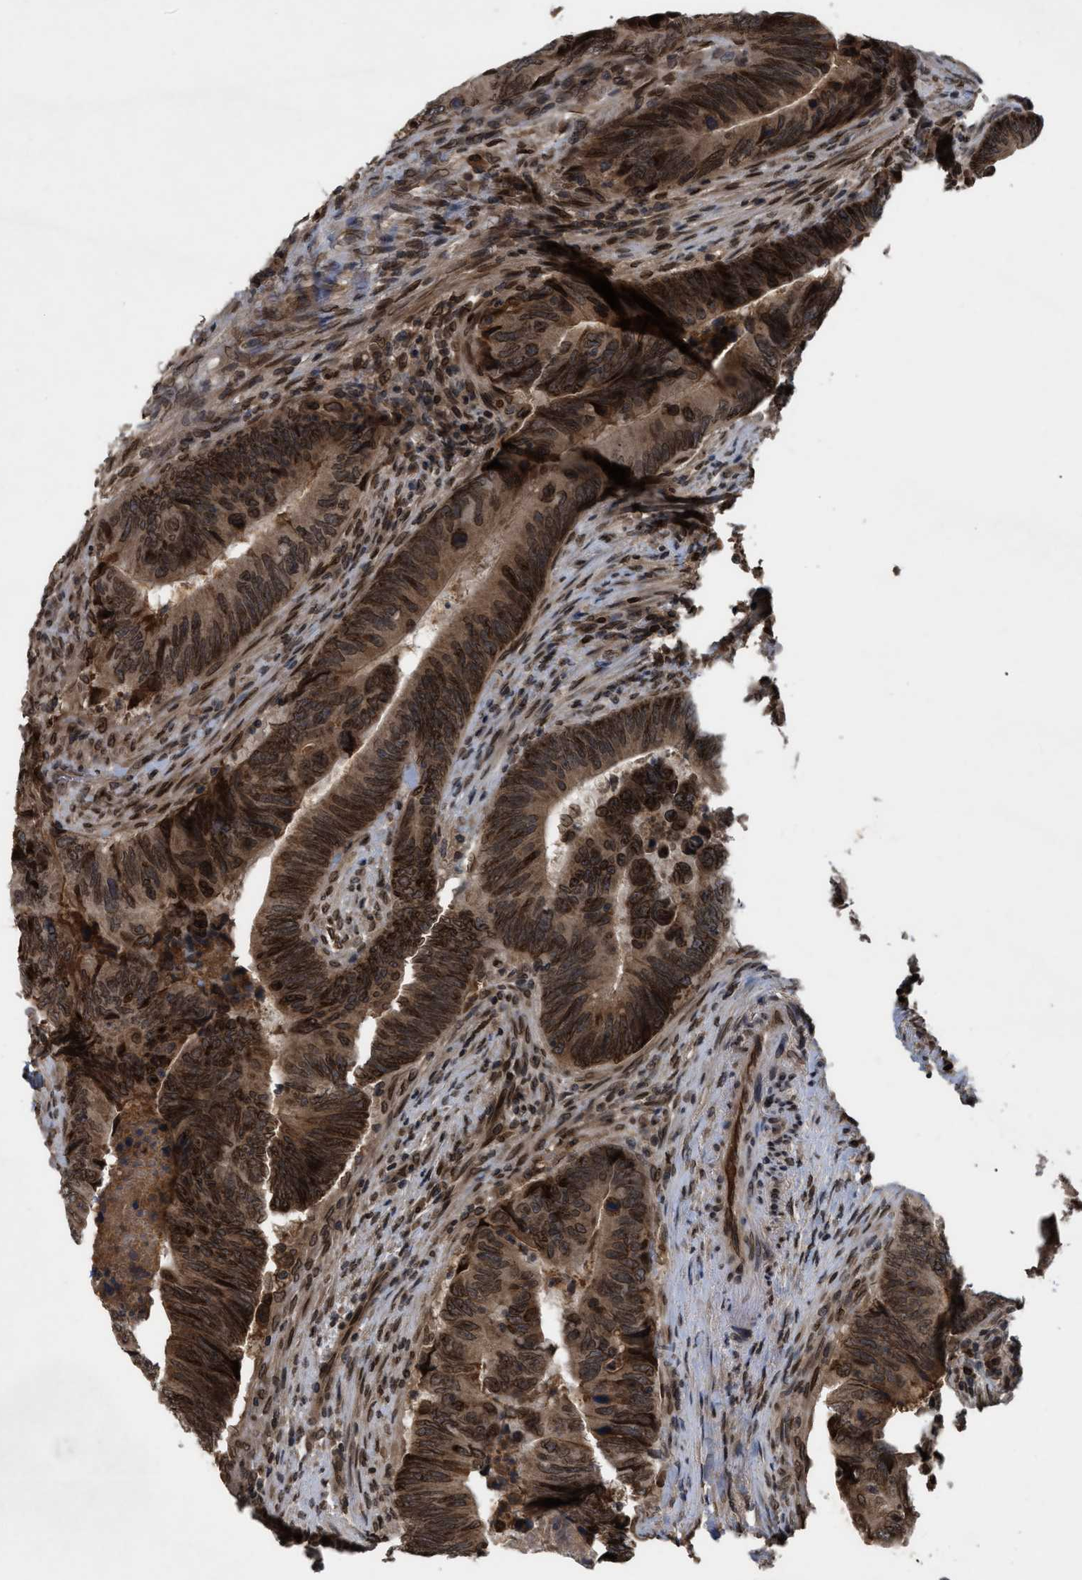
{"staining": {"intensity": "moderate", "quantity": ">75%", "location": "cytoplasmic/membranous,nuclear"}, "tissue": "colorectal cancer", "cell_type": "Tumor cells", "image_type": "cancer", "snomed": [{"axis": "morphology", "description": "Normal tissue, NOS"}, {"axis": "morphology", "description": "Adenocarcinoma, NOS"}, {"axis": "topography", "description": "Colon"}], "caption": "IHC staining of colorectal adenocarcinoma, which exhibits medium levels of moderate cytoplasmic/membranous and nuclear positivity in about >75% of tumor cells indicating moderate cytoplasmic/membranous and nuclear protein expression. The staining was performed using DAB (3,3'-diaminobenzidine) (brown) for protein detection and nuclei were counterstained in hematoxylin (blue).", "gene": "CRY1", "patient": {"sex": "male", "age": 56}}